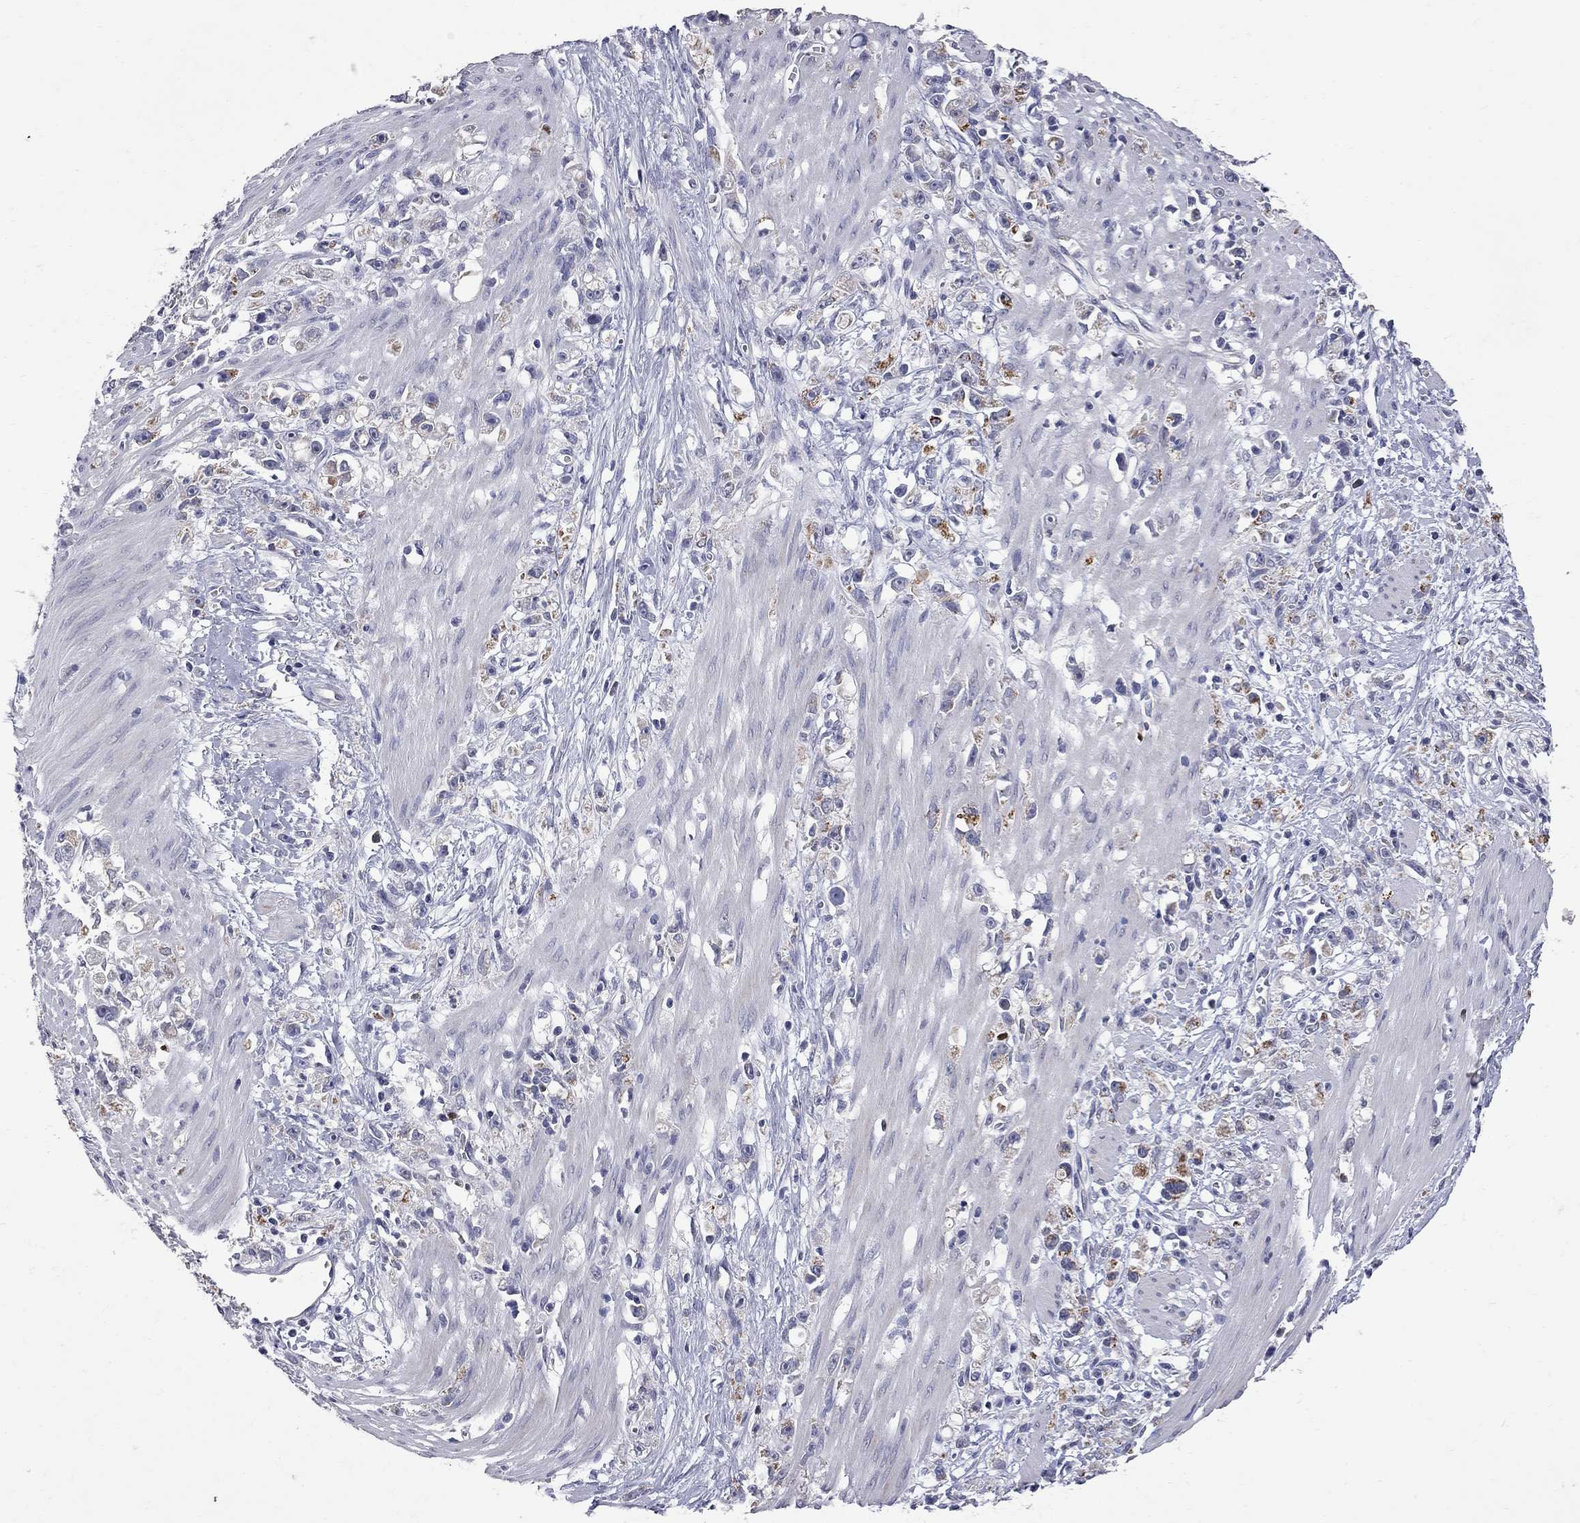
{"staining": {"intensity": "moderate", "quantity": "<25%", "location": "cytoplasmic/membranous"}, "tissue": "stomach cancer", "cell_type": "Tumor cells", "image_type": "cancer", "snomed": [{"axis": "morphology", "description": "Adenocarcinoma, NOS"}, {"axis": "topography", "description": "Stomach"}], "caption": "Tumor cells exhibit moderate cytoplasmic/membranous expression in approximately <25% of cells in adenocarcinoma (stomach).", "gene": "NOS2", "patient": {"sex": "female", "age": 59}}